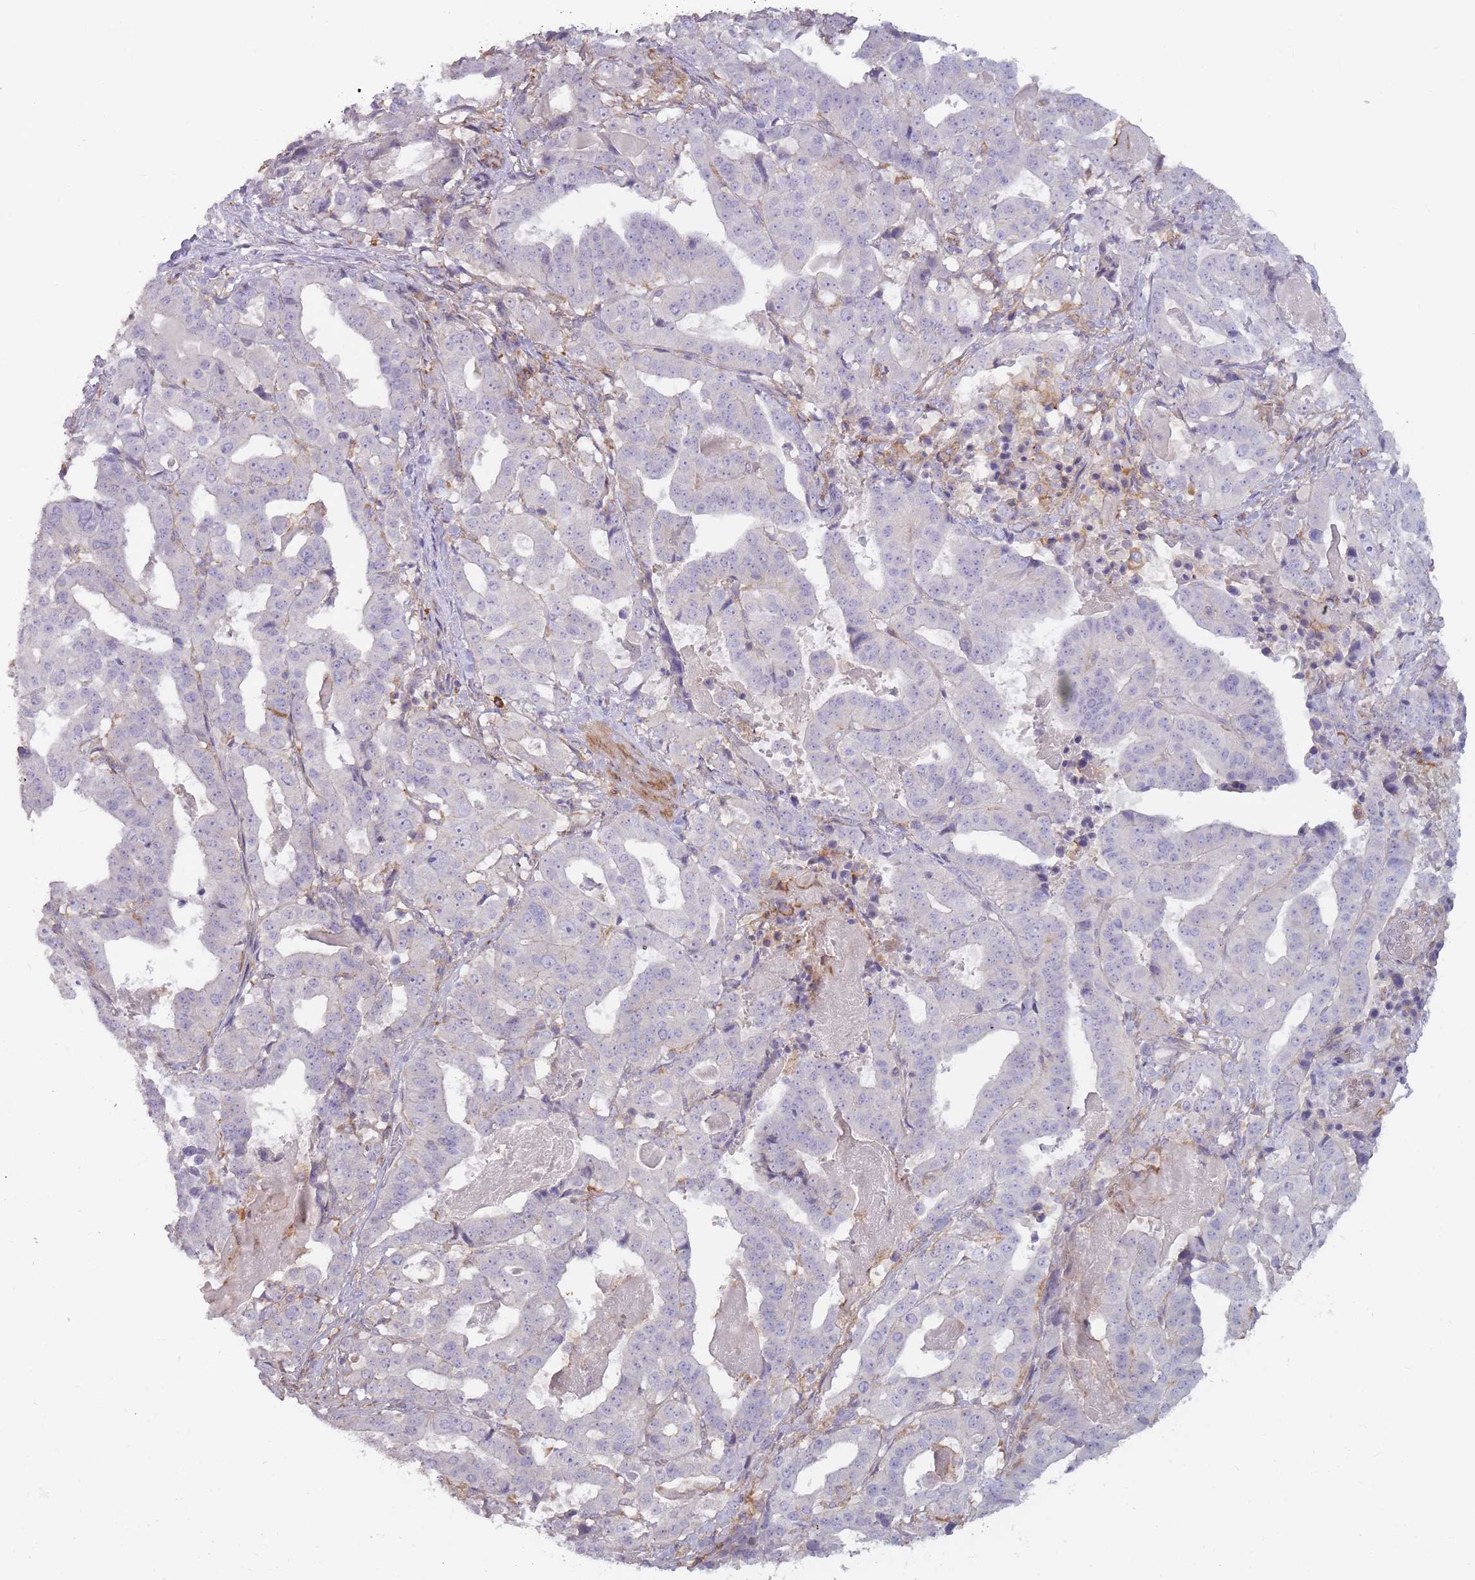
{"staining": {"intensity": "negative", "quantity": "none", "location": "none"}, "tissue": "stomach cancer", "cell_type": "Tumor cells", "image_type": "cancer", "snomed": [{"axis": "morphology", "description": "Adenocarcinoma, NOS"}, {"axis": "topography", "description": "Stomach"}], "caption": "Stomach cancer (adenocarcinoma) stained for a protein using immunohistochemistry (IHC) demonstrates no expression tumor cells.", "gene": "TET3", "patient": {"sex": "male", "age": 48}}